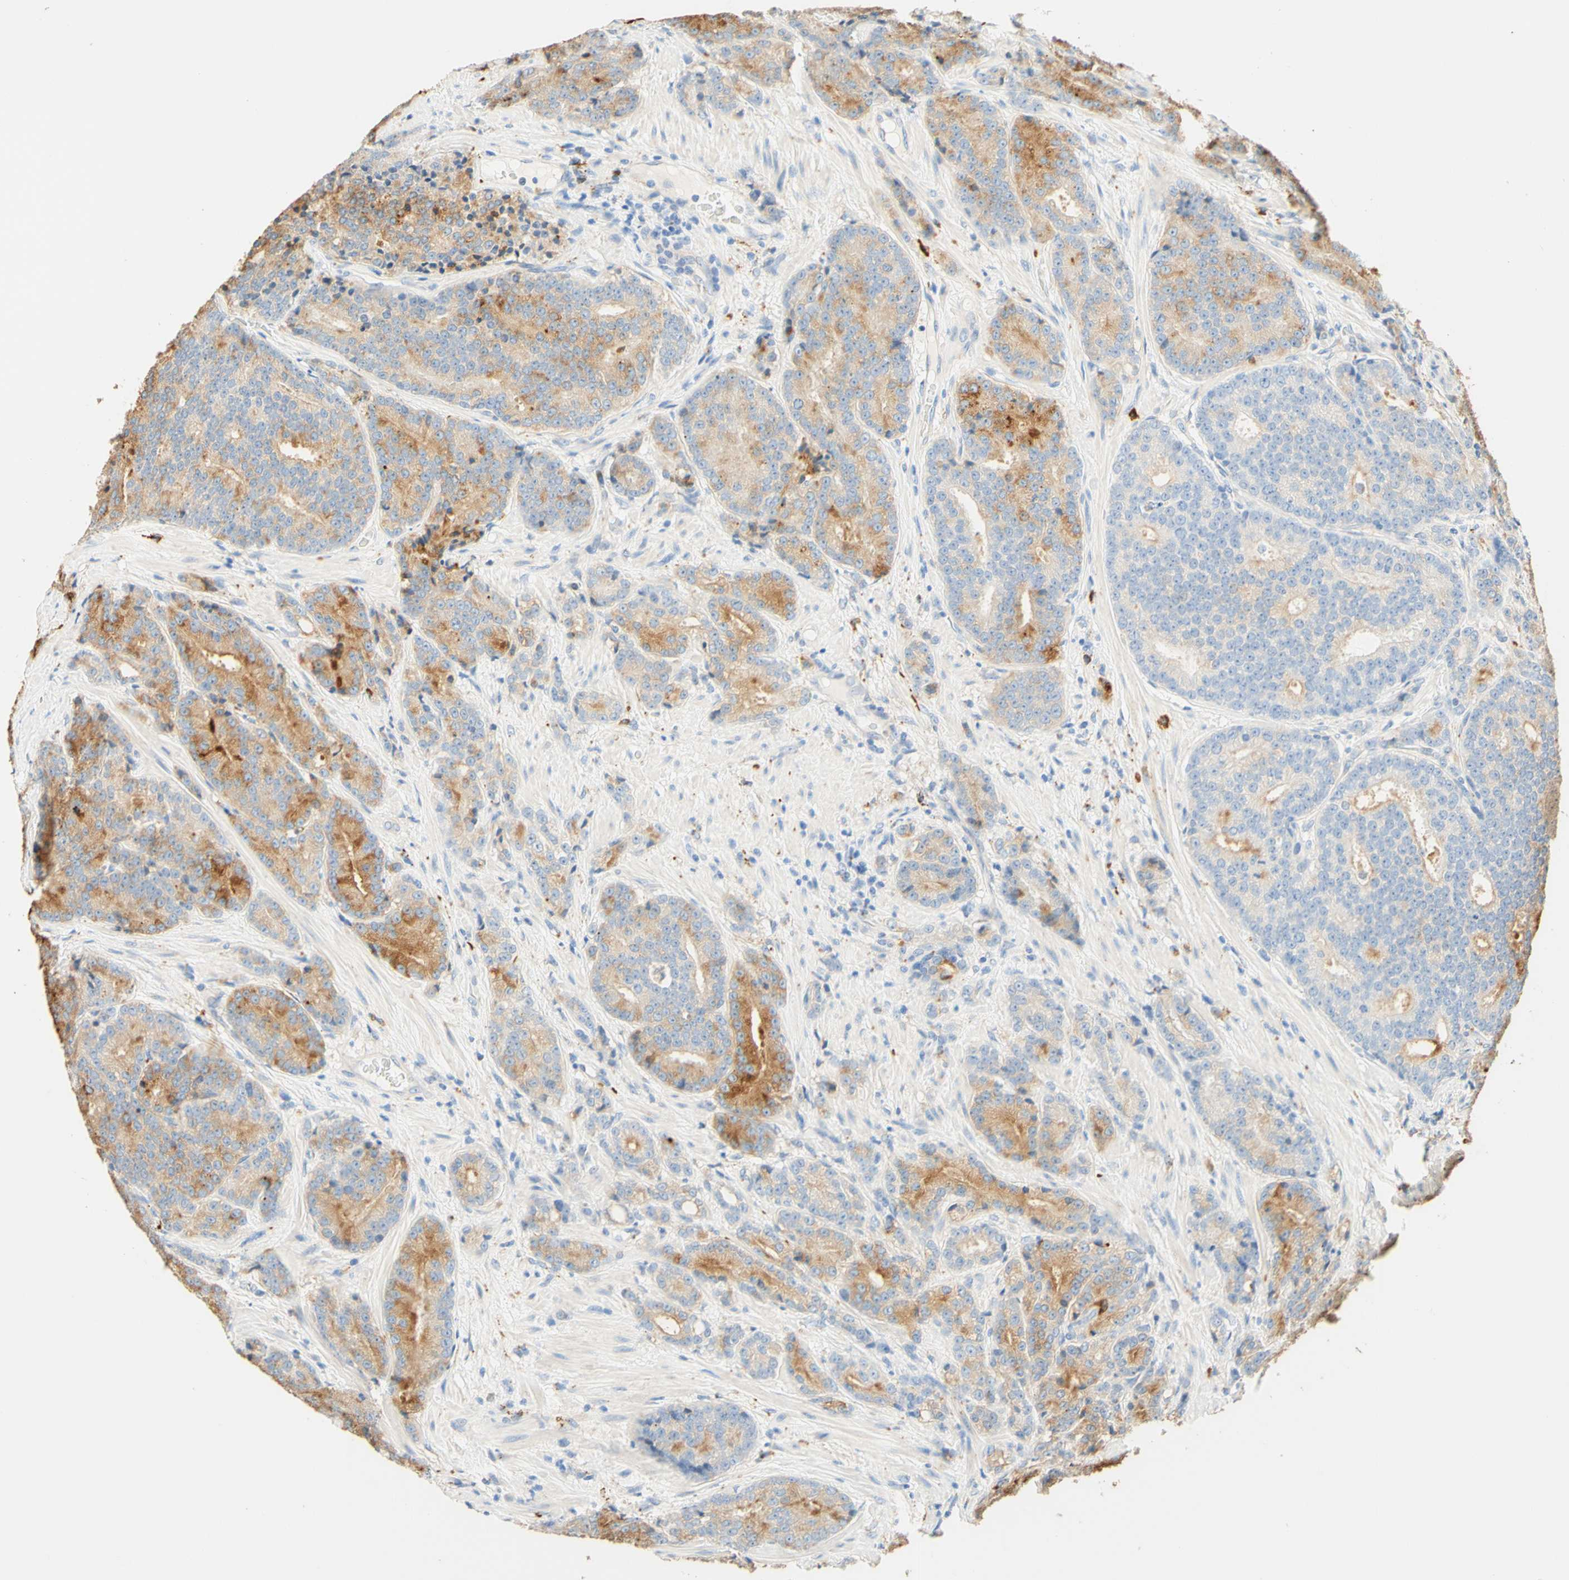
{"staining": {"intensity": "moderate", "quantity": "25%-75%", "location": "cytoplasmic/membranous"}, "tissue": "prostate cancer", "cell_type": "Tumor cells", "image_type": "cancer", "snomed": [{"axis": "morphology", "description": "Adenocarcinoma, High grade"}, {"axis": "topography", "description": "Prostate"}], "caption": "A high-resolution image shows immunohistochemistry staining of prostate adenocarcinoma (high-grade), which exhibits moderate cytoplasmic/membranous expression in about 25%-75% of tumor cells.", "gene": "CD63", "patient": {"sex": "male", "age": 61}}